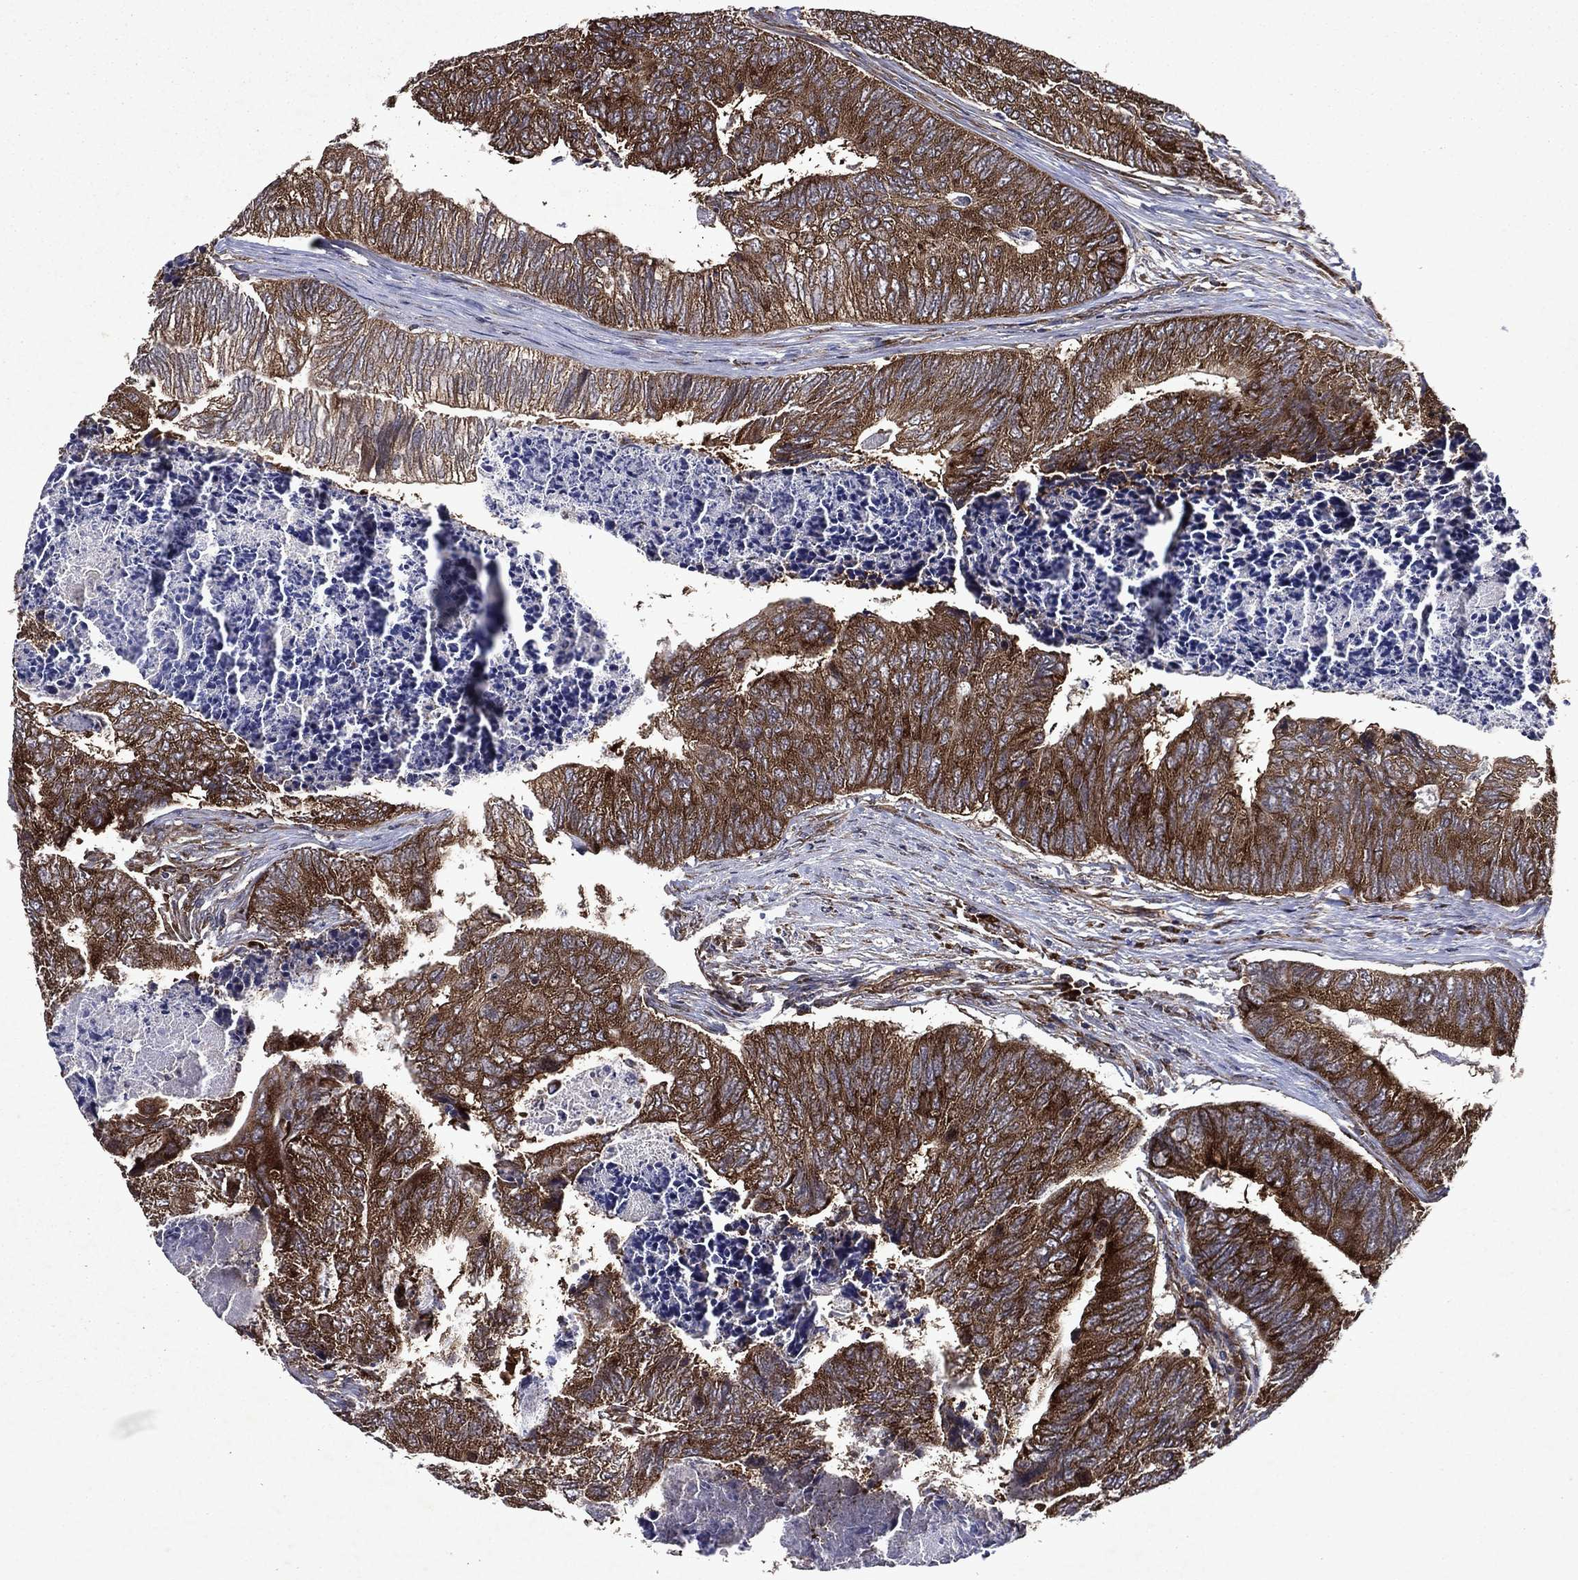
{"staining": {"intensity": "strong", "quantity": ">75%", "location": "cytoplasmic/membranous"}, "tissue": "colorectal cancer", "cell_type": "Tumor cells", "image_type": "cancer", "snomed": [{"axis": "morphology", "description": "Adenocarcinoma, NOS"}, {"axis": "topography", "description": "Colon"}], "caption": "Colorectal cancer (adenocarcinoma) stained for a protein shows strong cytoplasmic/membranous positivity in tumor cells.", "gene": "EIF2B4", "patient": {"sex": "female", "age": 67}}